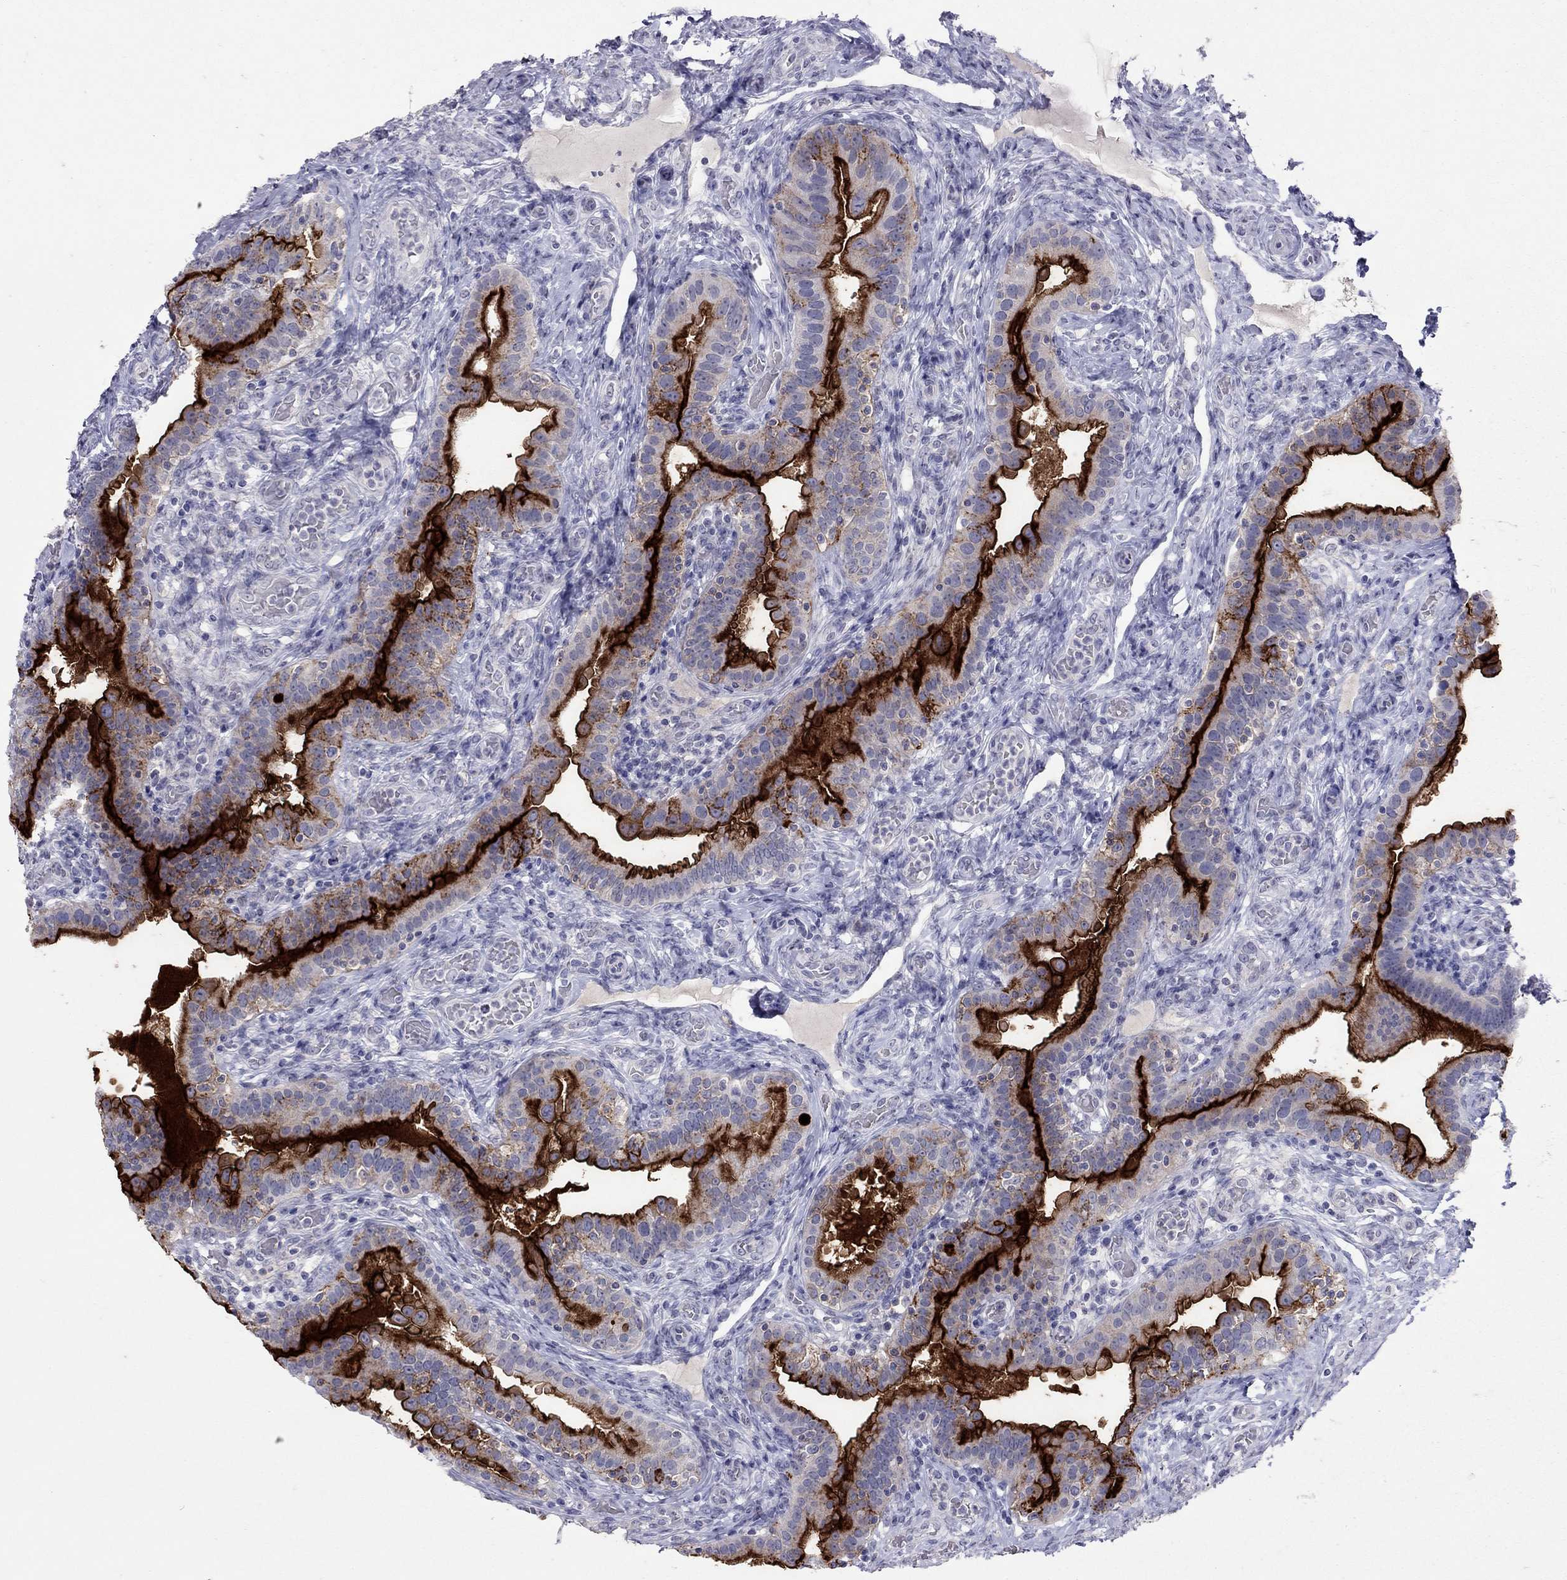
{"staining": {"intensity": "strong", "quantity": "25%-75%", "location": "cytoplasmic/membranous"}, "tissue": "fallopian tube", "cell_type": "Glandular cells", "image_type": "normal", "snomed": [{"axis": "morphology", "description": "Normal tissue, NOS"}, {"axis": "topography", "description": "Fallopian tube"}, {"axis": "topography", "description": "Ovary"}], "caption": "Brown immunohistochemical staining in normal human fallopian tube shows strong cytoplasmic/membranous staining in approximately 25%-75% of glandular cells. (Brightfield microscopy of DAB IHC at high magnification).", "gene": "MUC16", "patient": {"sex": "female", "age": 41}}